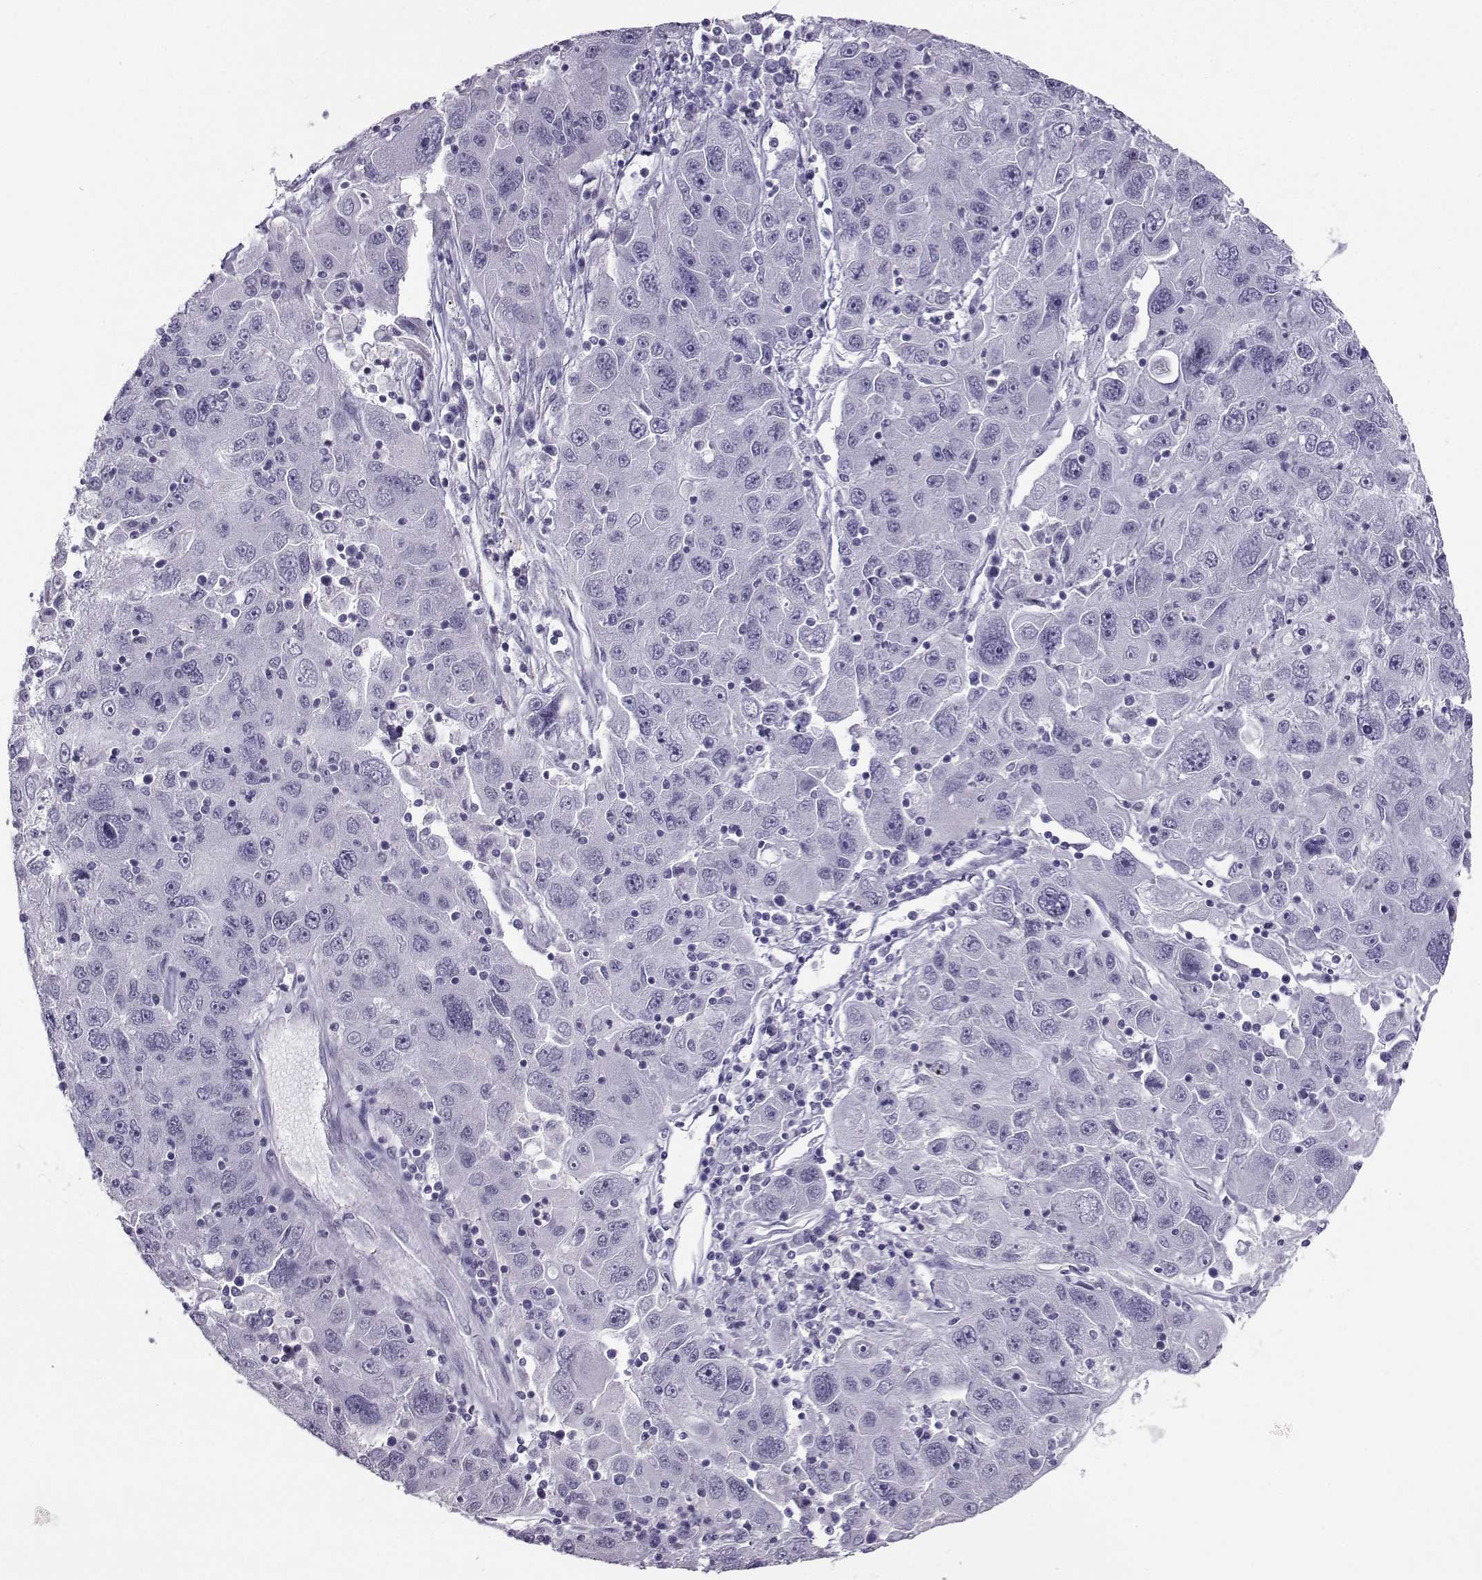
{"staining": {"intensity": "negative", "quantity": "none", "location": "none"}, "tissue": "stomach cancer", "cell_type": "Tumor cells", "image_type": "cancer", "snomed": [{"axis": "morphology", "description": "Adenocarcinoma, NOS"}, {"axis": "topography", "description": "Stomach"}], "caption": "Photomicrograph shows no significant protein staining in tumor cells of adenocarcinoma (stomach).", "gene": "TEDC2", "patient": {"sex": "male", "age": 56}}